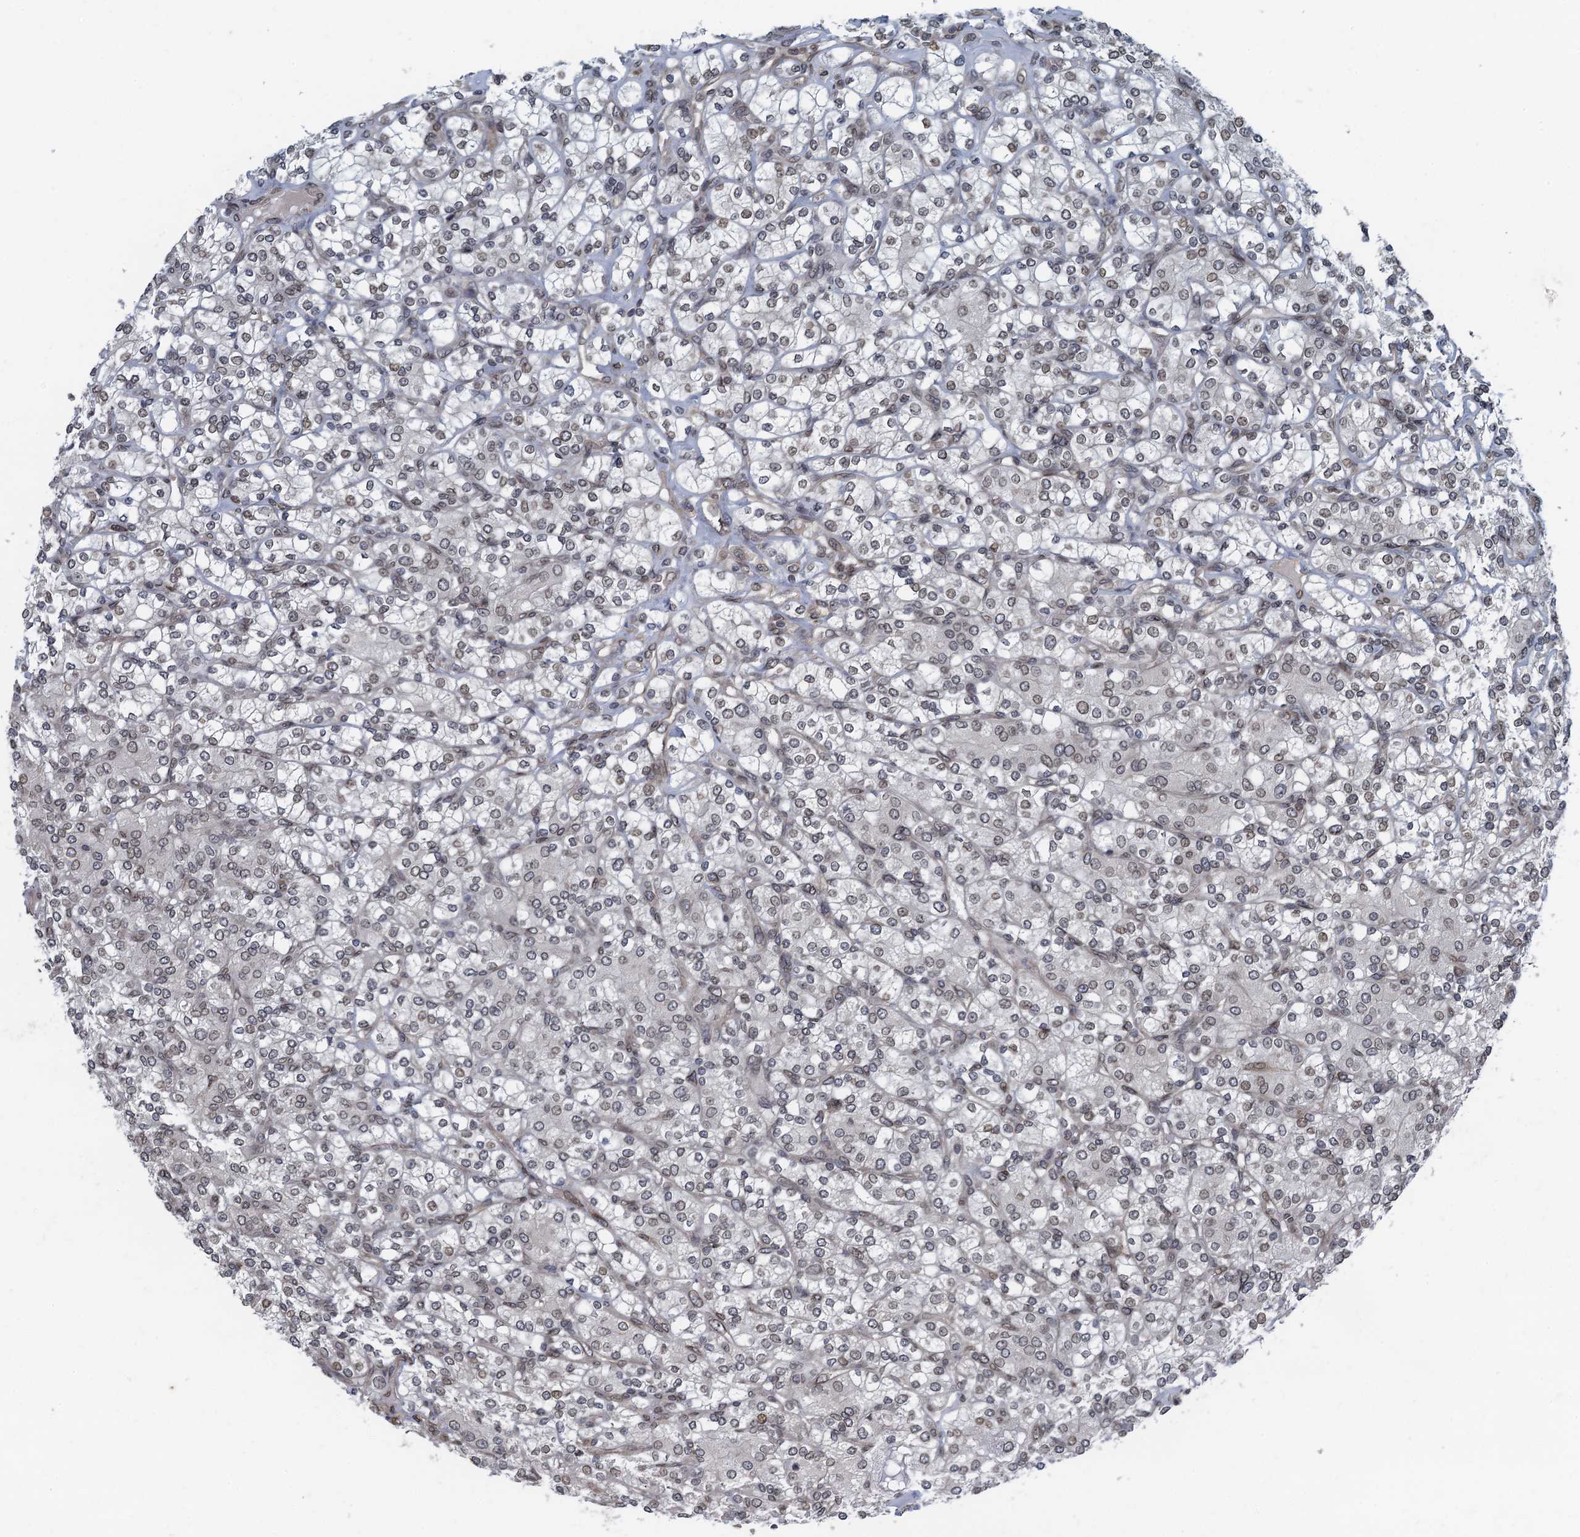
{"staining": {"intensity": "weak", "quantity": ">75%", "location": "cytoplasmic/membranous,nuclear"}, "tissue": "renal cancer", "cell_type": "Tumor cells", "image_type": "cancer", "snomed": [{"axis": "morphology", "description": "Adenocarcinoma, NOS"}, {"axis": "topography", "description": "Kidney"}], "caption": "There is low levels of weak cytoplasmic/membranous and nuclear positivity in tumor cells of renal cancer (adenocarcinoma), as demonstrated by immunohistochemical staining (brown color).", "gene": "CCDC34", "patient": {"sex": "male", "age": 77}}